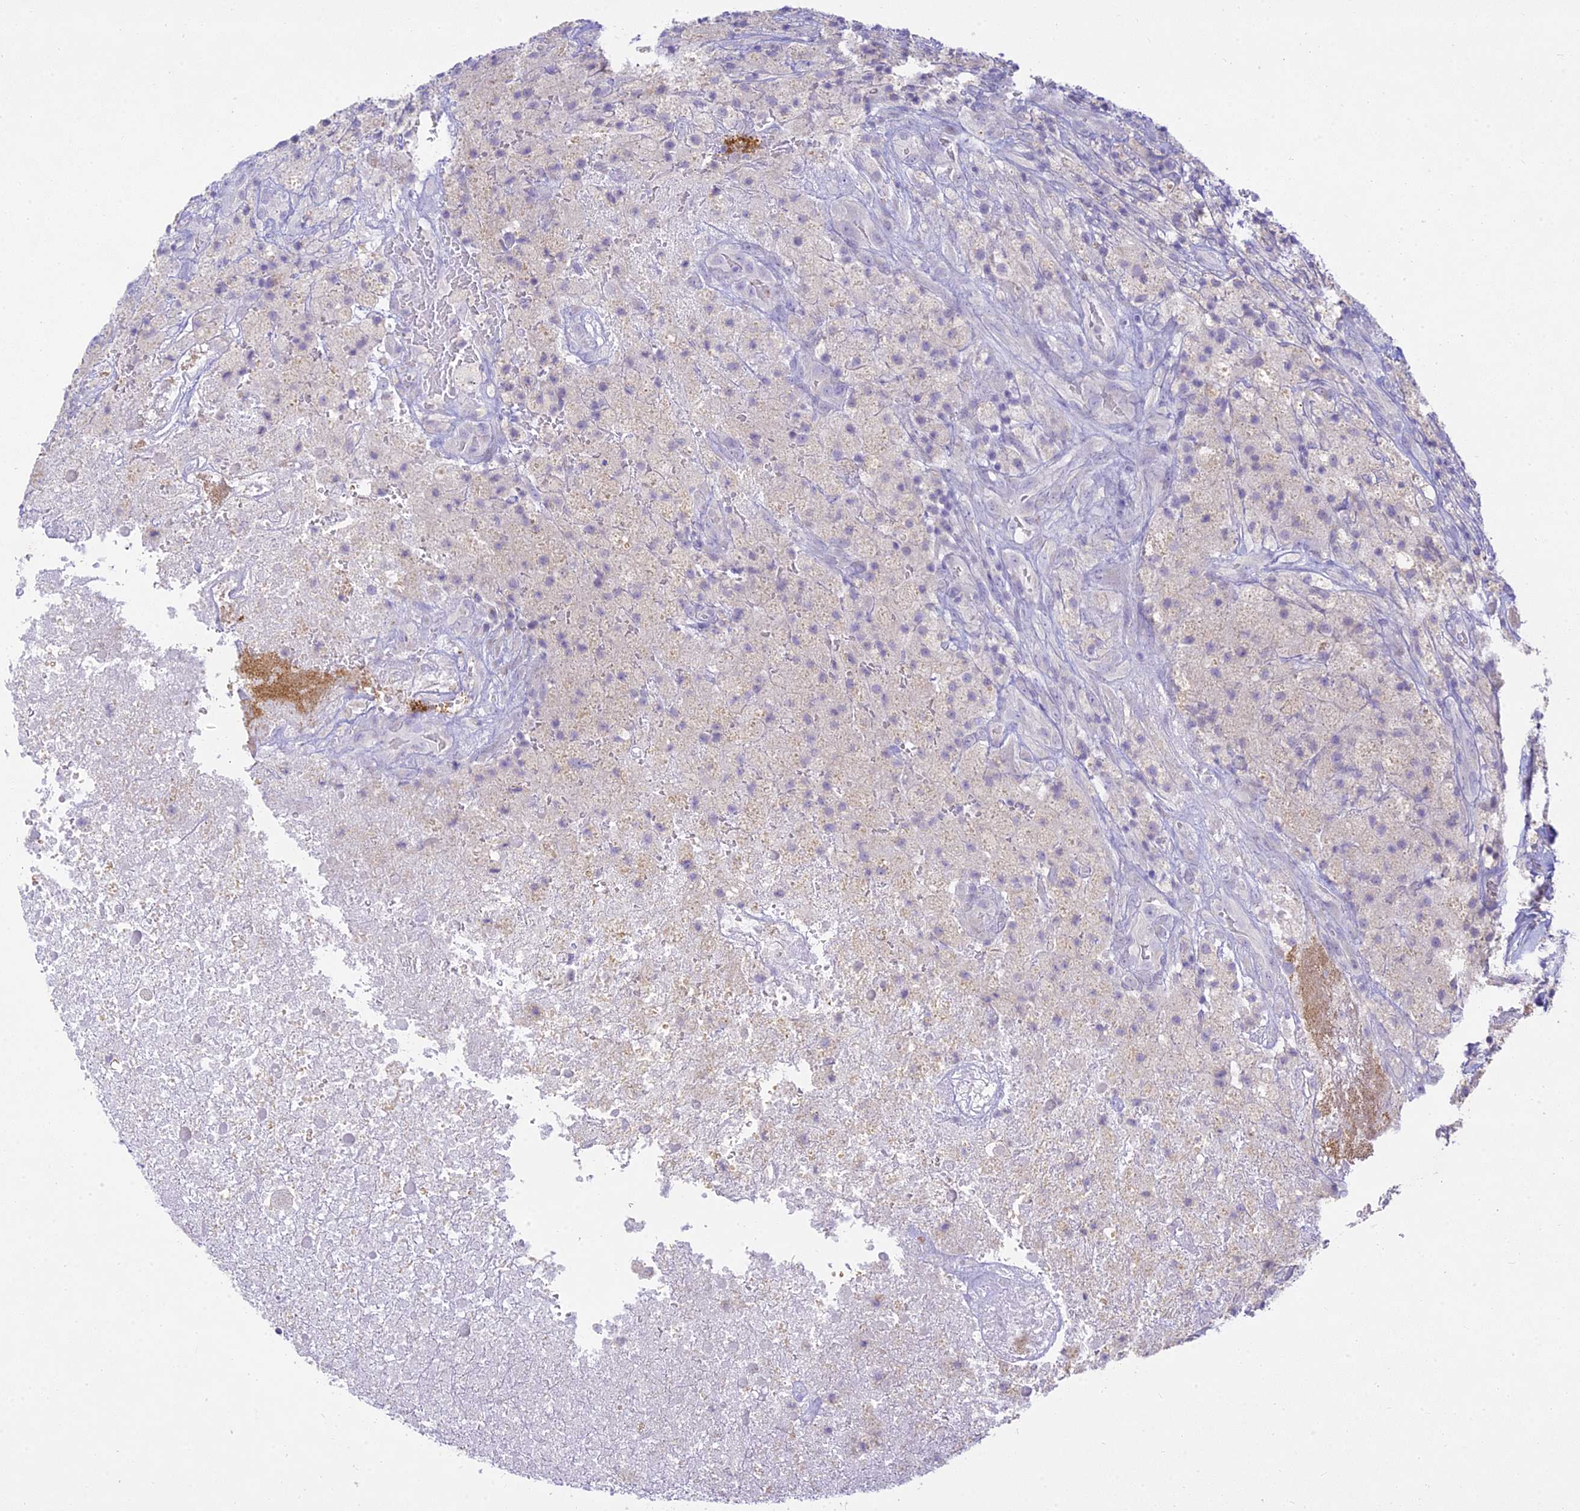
{"staining": {"intensity": "negative", "quantity": "none", "location": "none"}, "tissue": "glioma", "cell_type": "Tumor cells", "image_type": "cancer", "snomed": [{"axis": "morphology", "description": "Glioma, malignant, High grade"}, {"axis": "topography", "description": "Brain"}], "caption": "Histopathology image shows no significant protein positivity in tumor cells of glioma.", "gene": "TMEM40", "patient": {"sex": "male", "age": 69}}